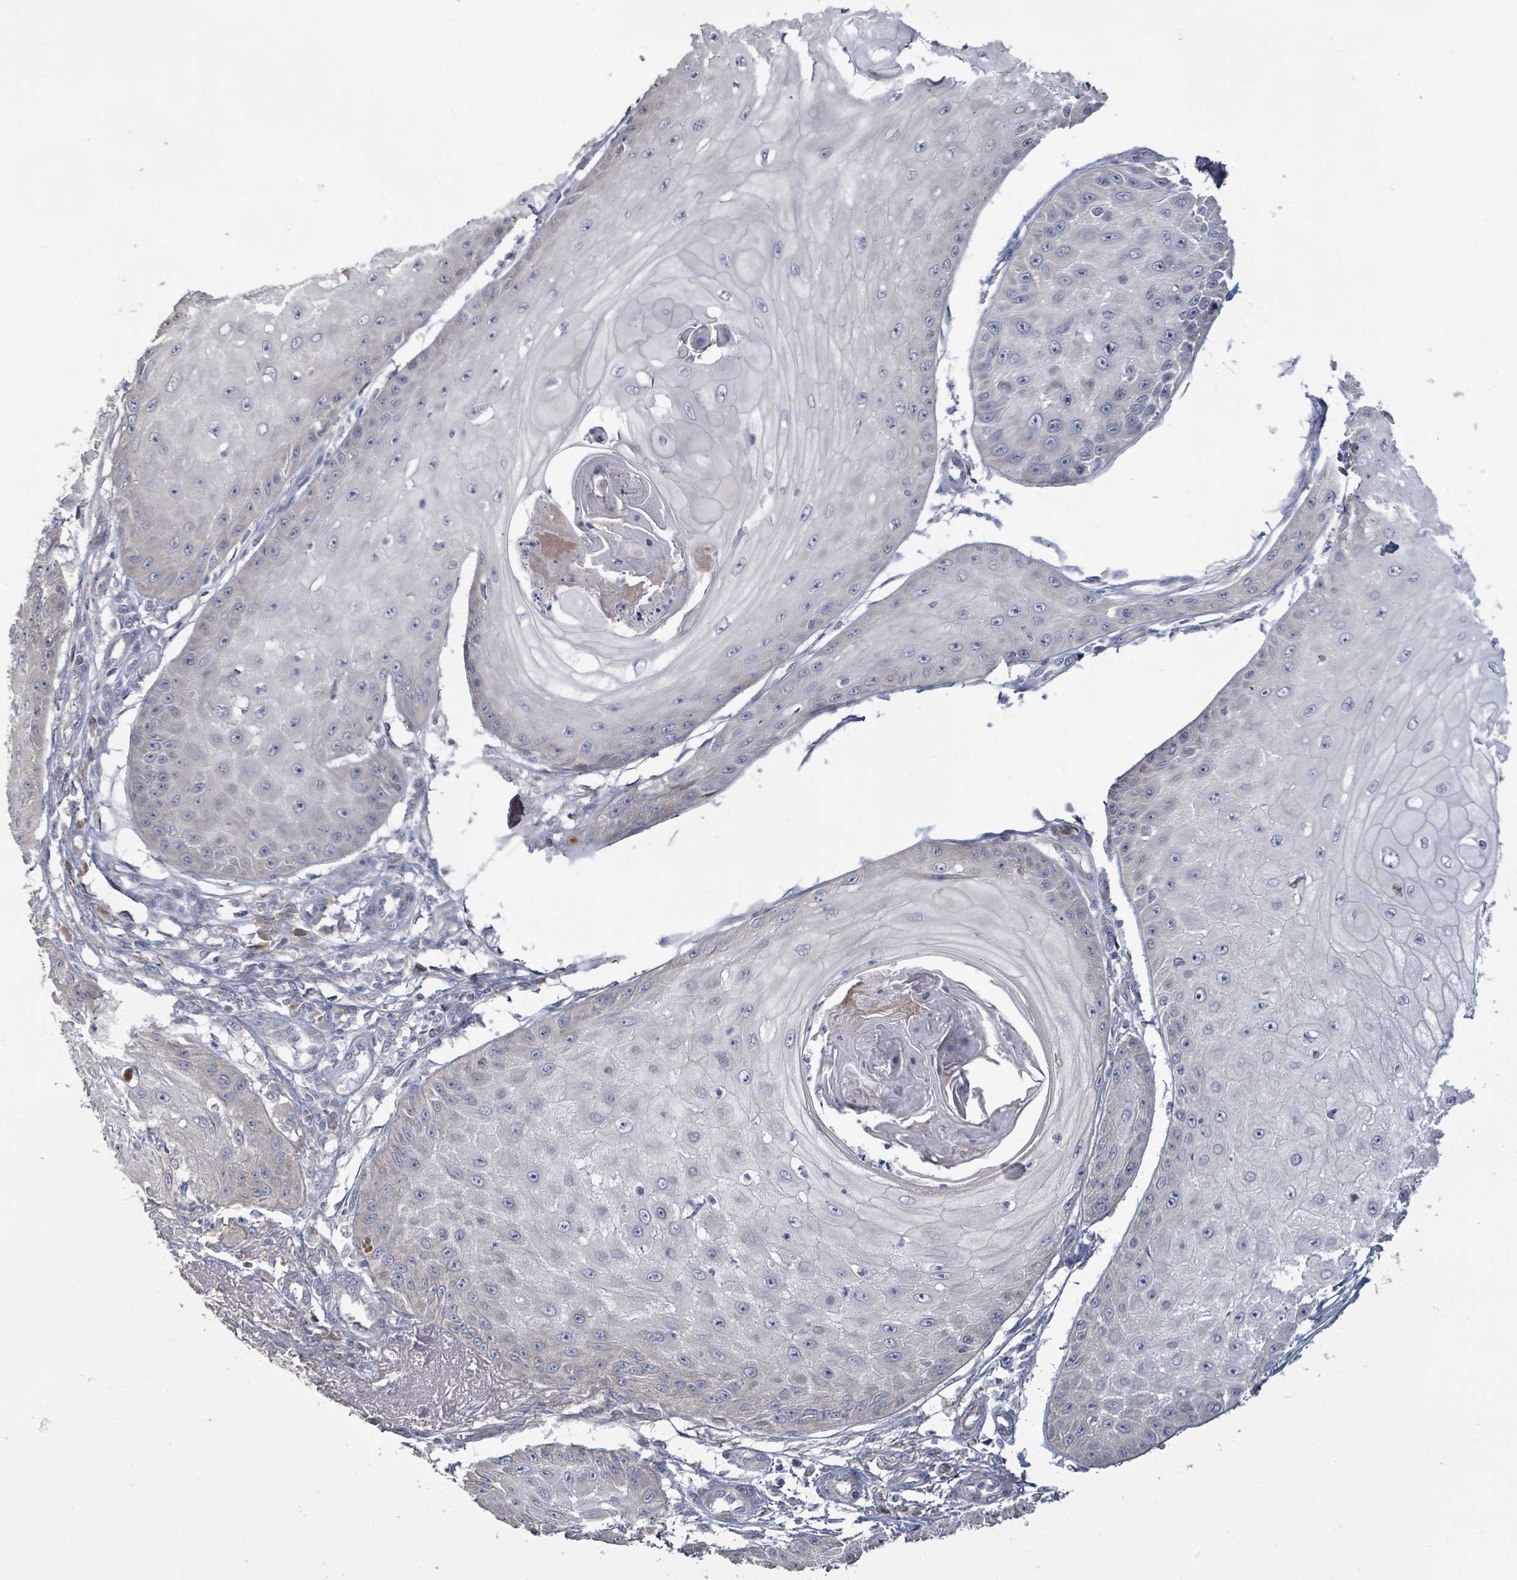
{"staining": {"intensity": "negative", "quantity": "none", "location": "none"}, "tissue": "skin cancer", "cell_type": "Tumor cells", "image_type": "cancer", "snomed": [{"axis": "morphology", "description": "Squamous cell carcinoma, NOS"}, {"axis": "topography", "description": "Skin"}], "caption": "Immunohistochemical staining of skin squamous cell carcinoma reveals no significant positivity in tumor cells.", "gene": "KCNS2", "patient": {"sex": "male", "age": 70}}